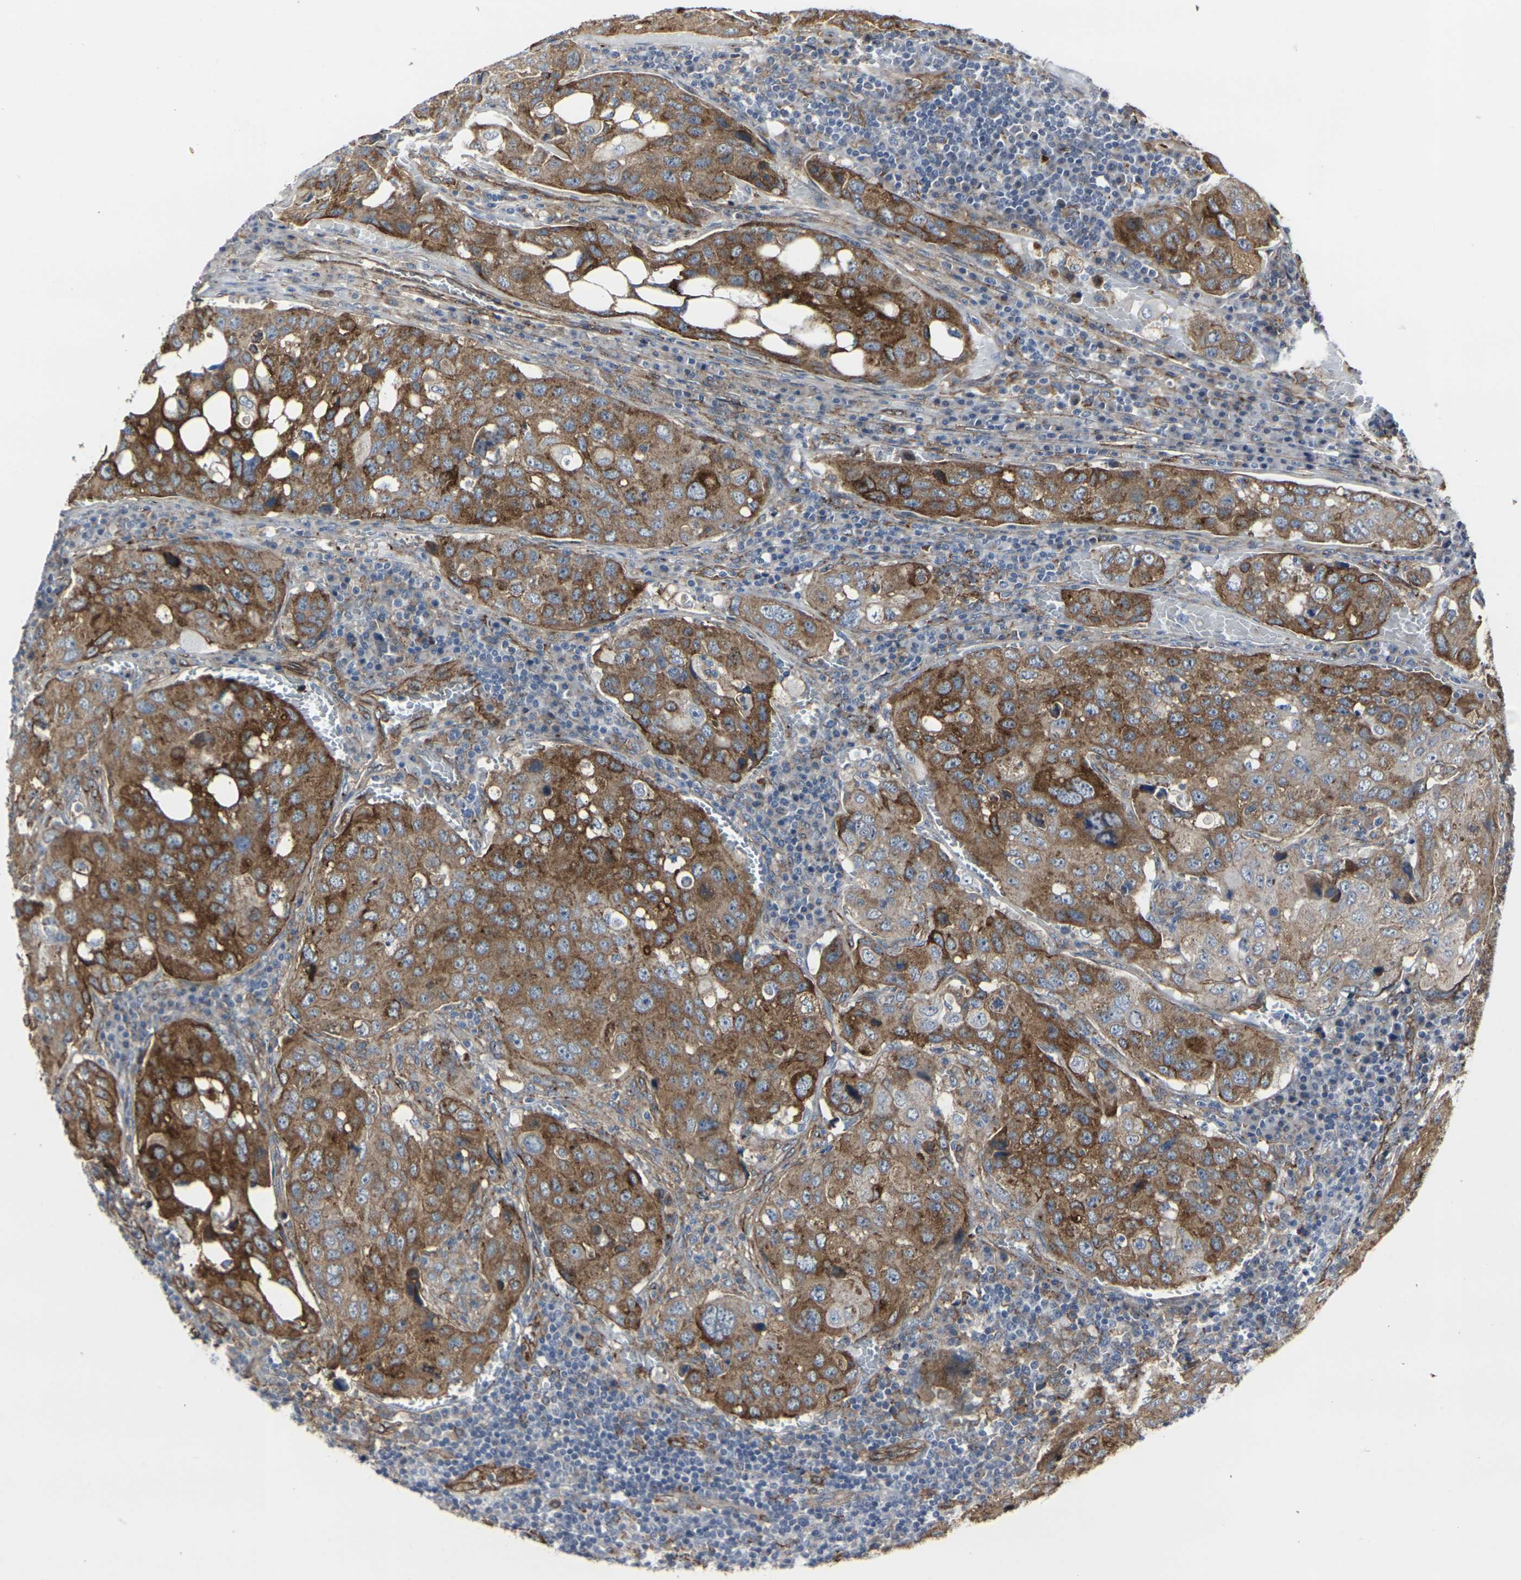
{"staining": {"intensity": "moderate", "quantity": ">75%", "location": "cytoplasmic/membranous"}, "tissue": "urothelial cancer", "cell_type": "Tumor cells", "image_type": "cancer", "snomed": [{"axis": "morphology", "description": "Urothelial carcinoma, High grade"}, {"axis": "topography", "description": "Lymph node"}, {"axis": "topography", "description": "Urinary bladder"}], "caption": "Urothelial cancer stained with a protein marker exhibits moderate staining in tumor cells.", "gene": "MYOF", "patient": {"sex": "male", "age": 51}}